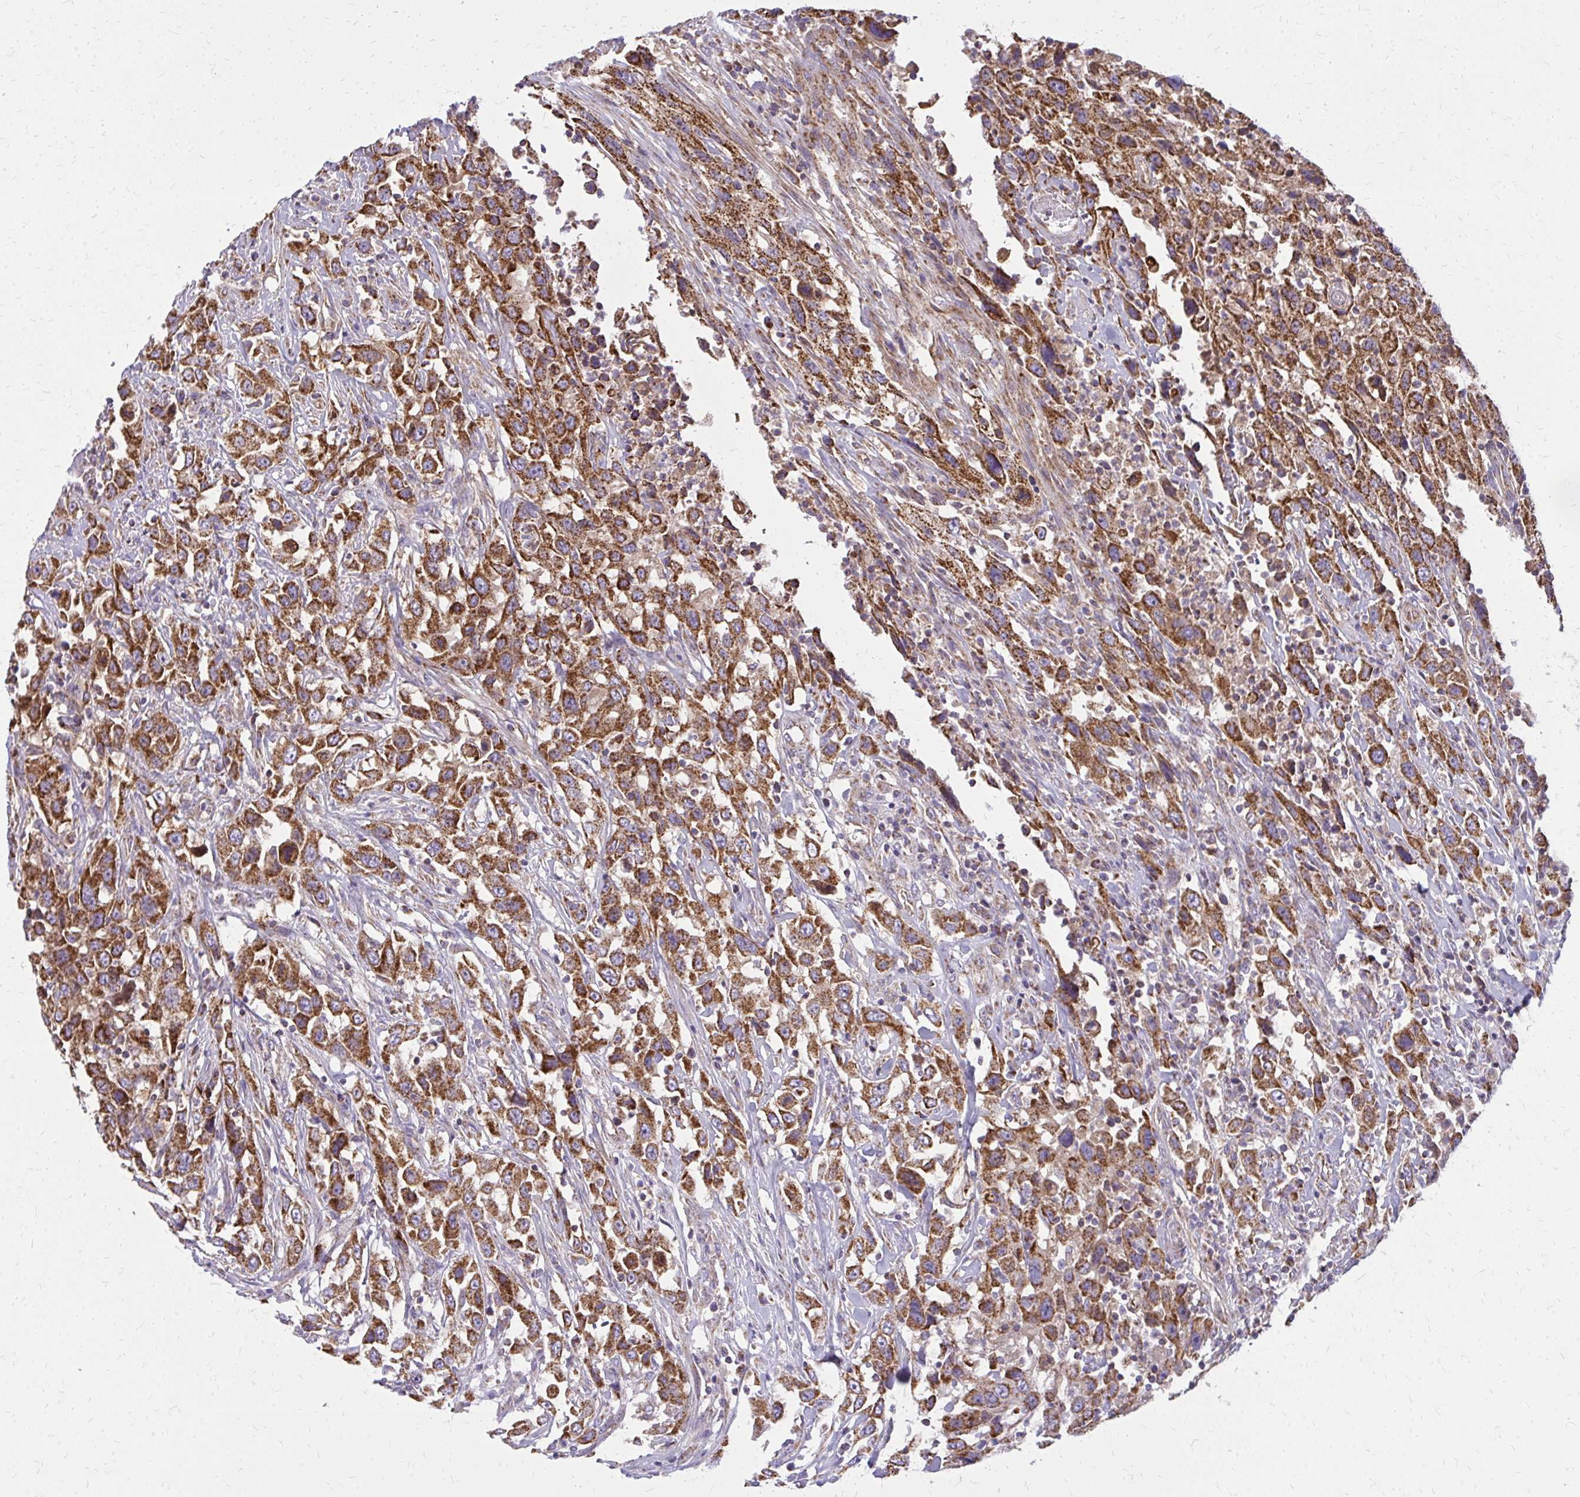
{"staining": {"intensity": "strong", "quantity": ">75%", "location": "cytoplasmic/membranous"}, "tissue": "urothelial cancer", "cell_type": "Tumor cells", "image_type": "cancer", "snomed": [{"axis": "morphology", "description": "Urothelial carcinoma, High grade"}, {"axis": "topography", "description": "Urinary bladder"}], "caption": "Urothelial cancer stained with a protein marker displays strong staining in tumor cells.", "gene": "IFIT1", "patient": {"sex": "male", "age": 61}}